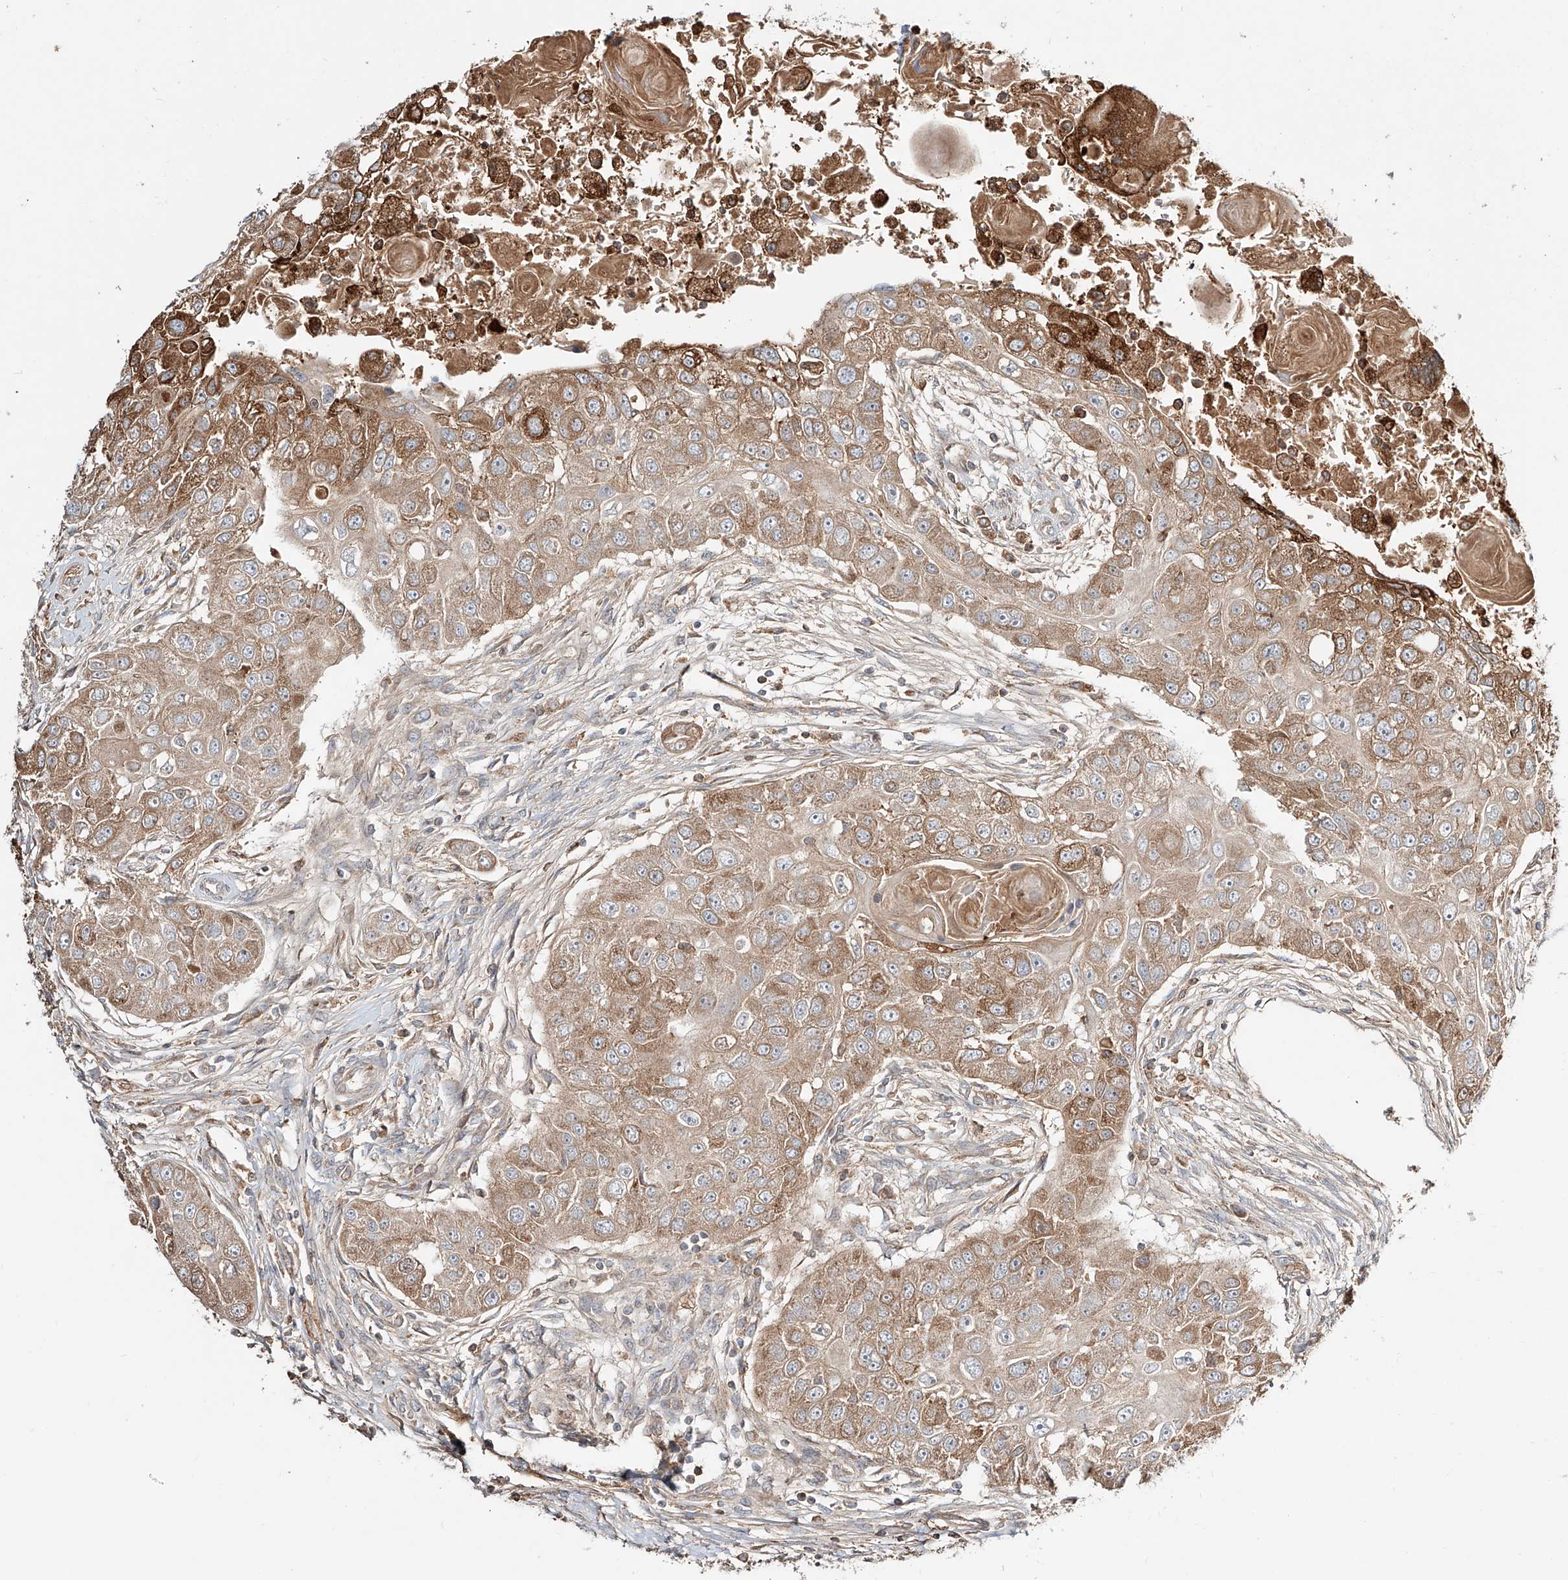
{"staining": {"intensity": "moderate", "quantity": ">75%", "location": "cytoplasmic/membranous"}, "tissue": "head and neck cancer", "cell_type": "Tumor cells", "image_type": "cancer", "snomed": [{"axis": "morphology", "description": "Normal tissue, NOS"}, {"axis": "morphology", "description": "Squamous cell carcinoma, NOS"}, {"axis": "topography", "description": "Skeletal muscle"}, {"axis": "topography", "description": "Head-Neck"}], "caption": "About >75% of tumor cells in human head and neck squamous cell carcinoma demonstrate moderate cytoplasmic/membranous protein staining as visualized by brown immunohistochemical staining.", "gene": "ERO1A", "patient": {"sex": "male", "age": 51}}